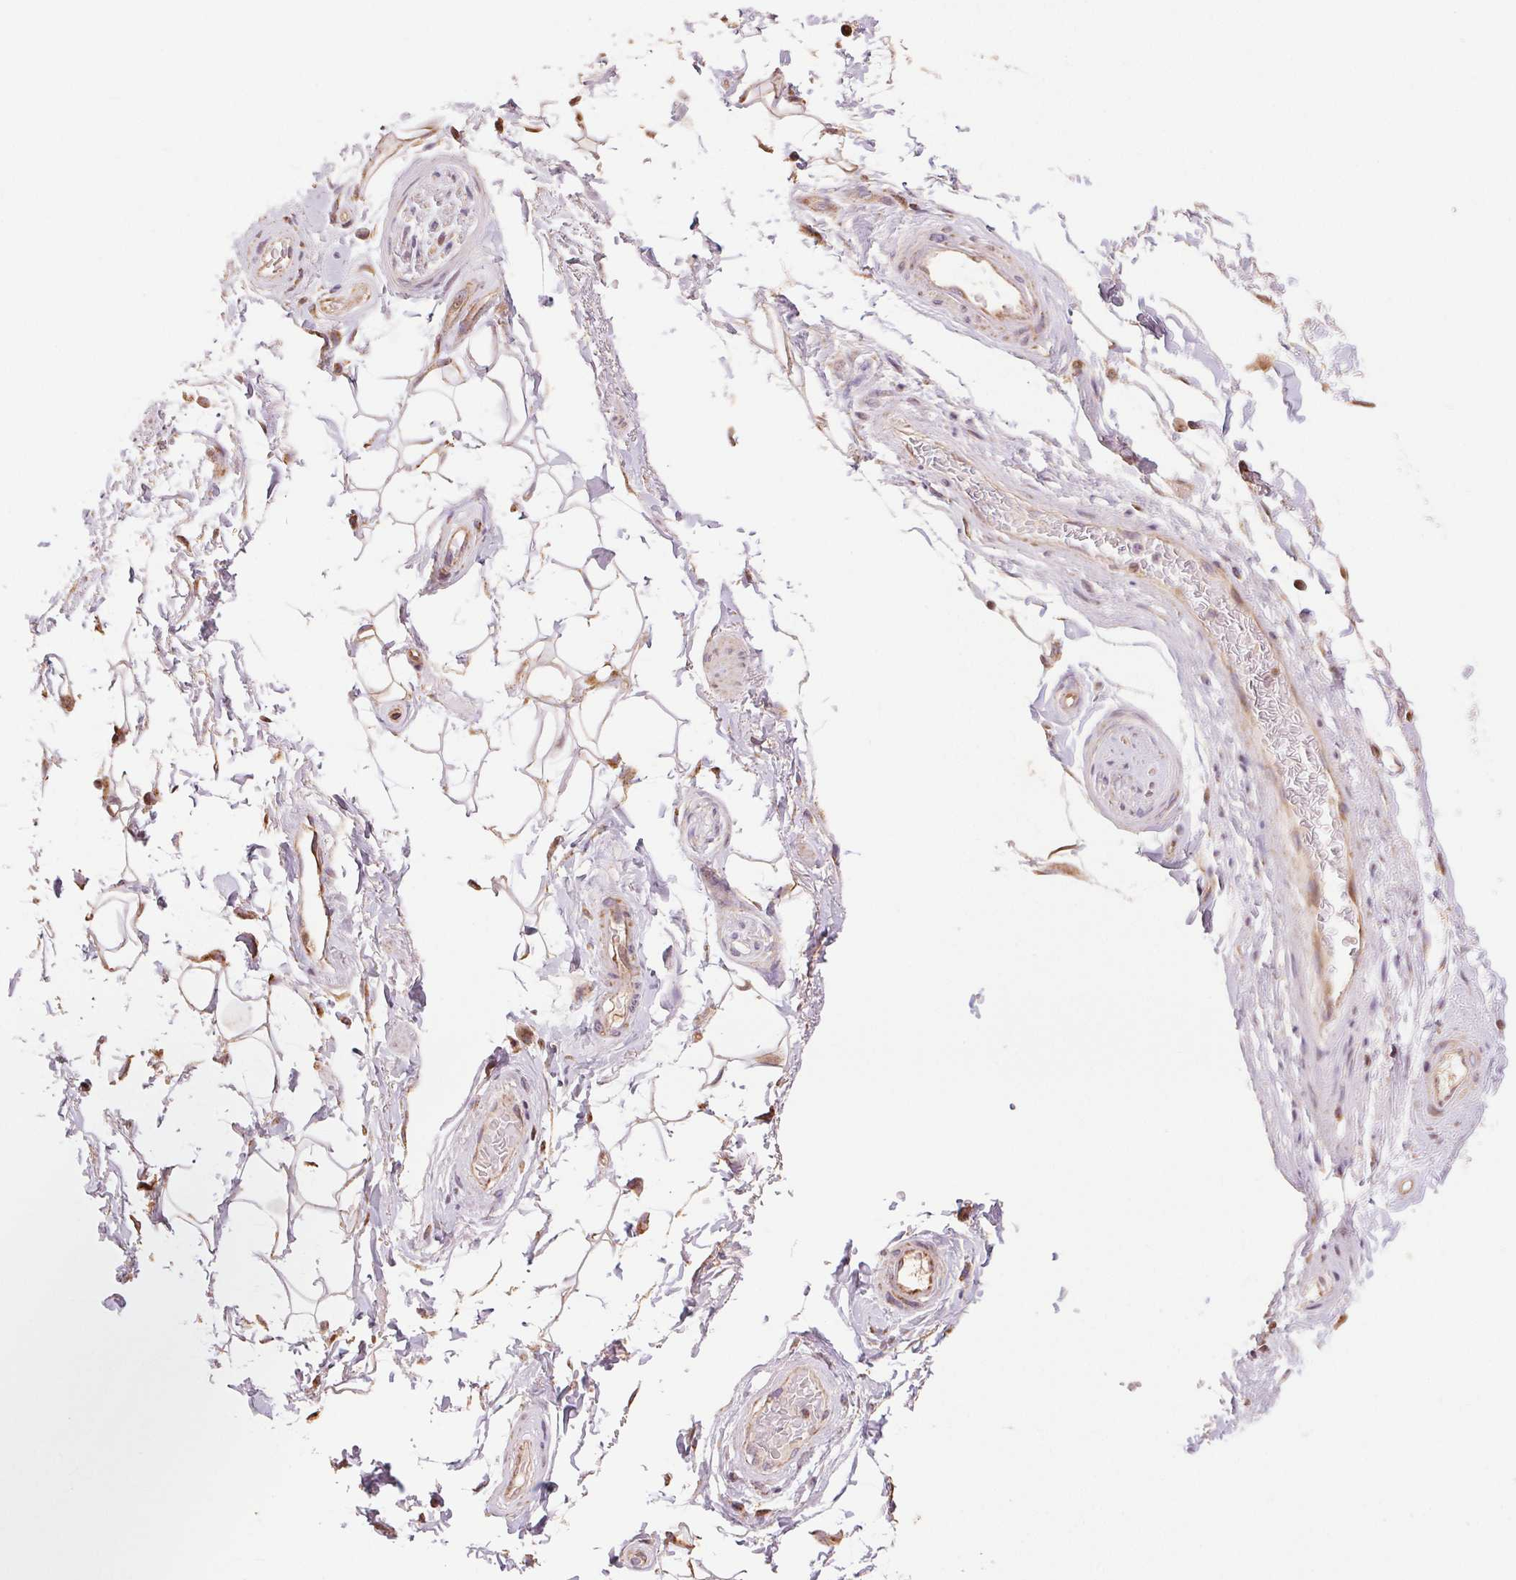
{"staining": {"intensity": "weak", "quantity": ">75%", "location": "cytoplasmic/membranous"}, "tissue": "adipose tissue", "cell_type": "Adipocytes", "image_type": "normal", "snomed": [{"axis": "morphology", "description": "Normal tissue, NOS"}, {"axis": "topography", "description": "Anal"}, {"axis": "topography", "description": "Peripheral nerve tissue"}], "caption": "High-power microscopy captured an immunohistochemistry micrograph of benign adipose tissue, revealing weak cytoplasmic/membranous positivity in about >75% of adipocytes.", "gene": "DGUOK", "patient": {"sex": "male", "age": 51}}